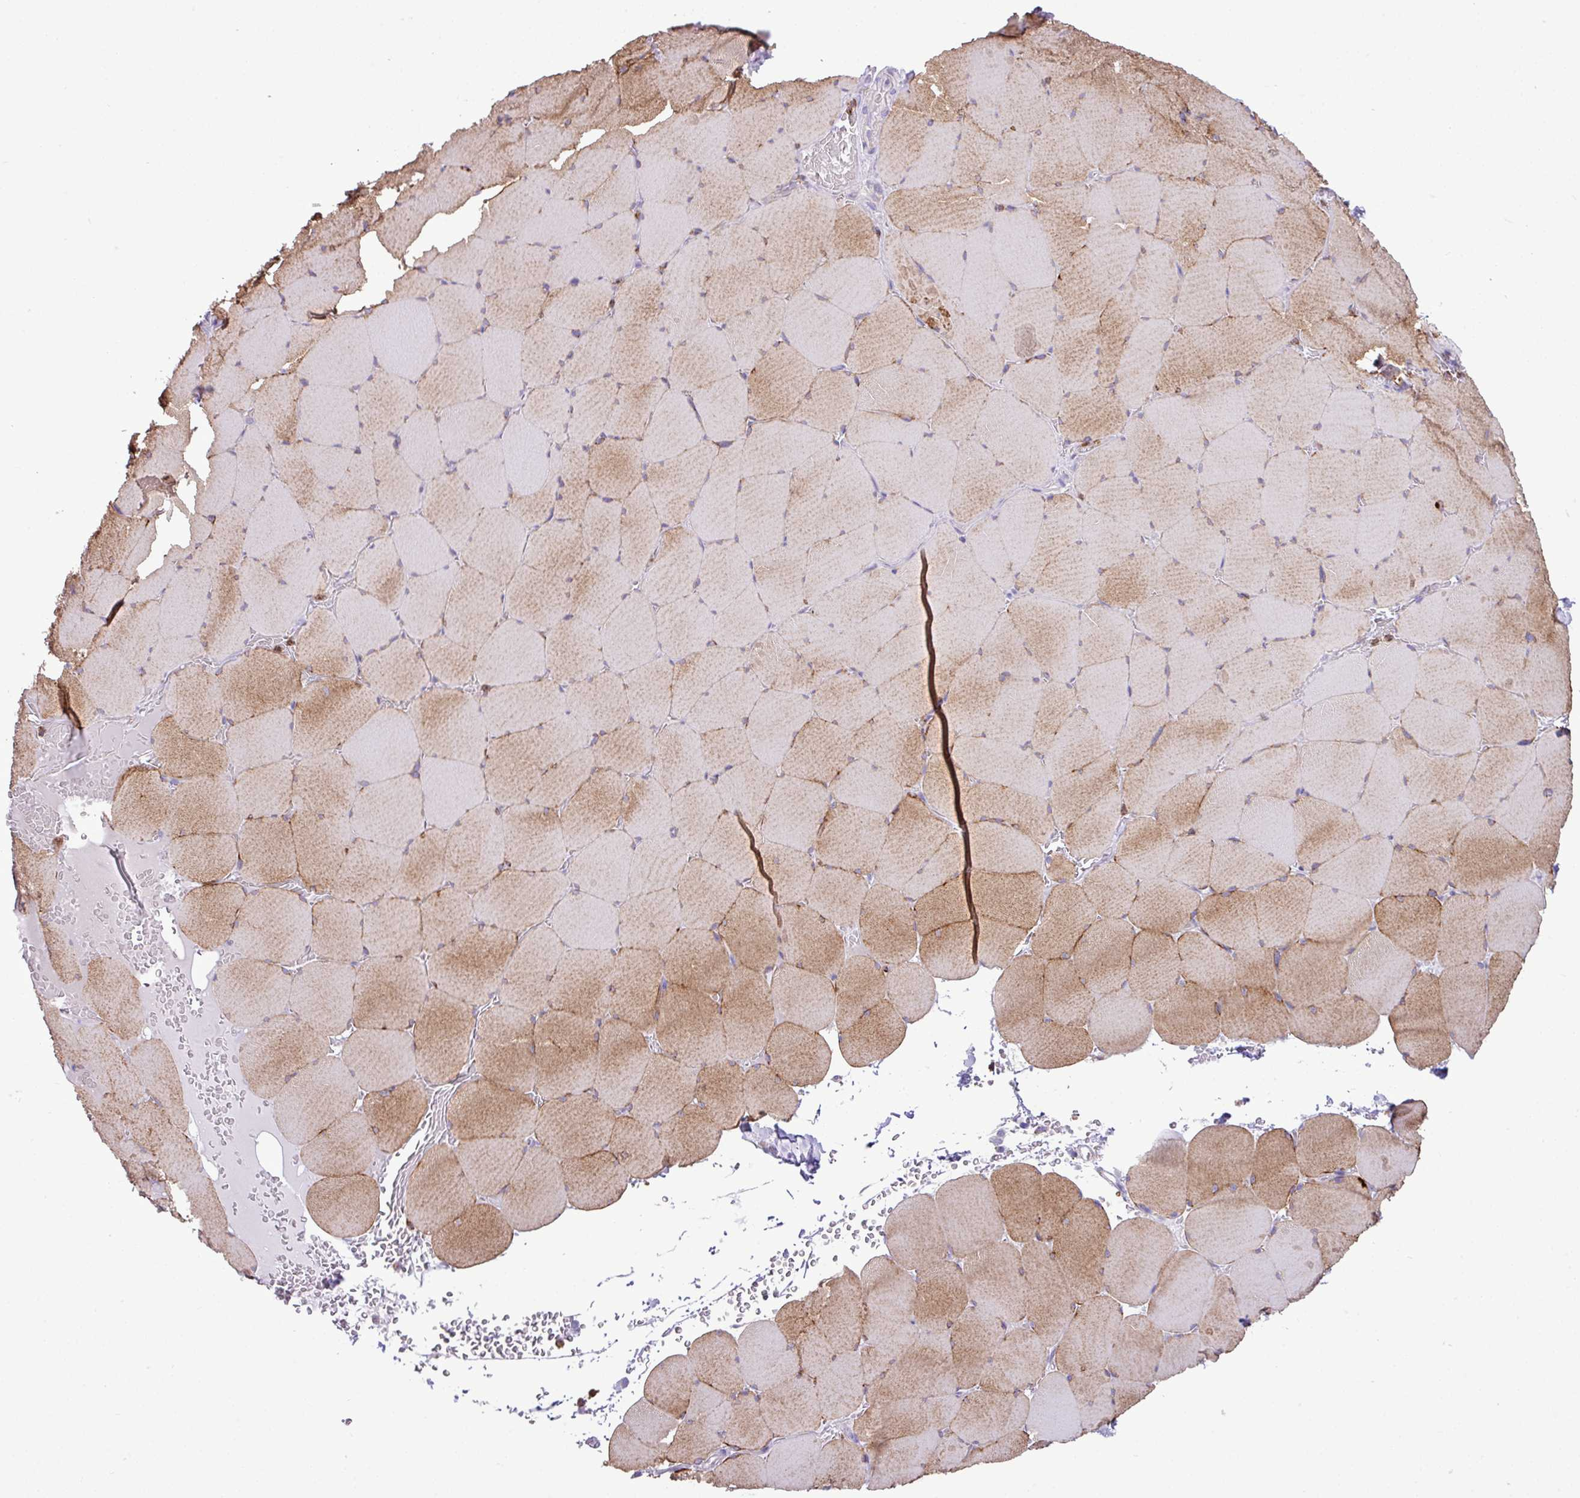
{"staining": {"intensity": "moderate", "quantity": "25%-75%", "location": "cytoplasmic/membranous"}, "tissue": "skeletal muscle", "cell_type": "Myocytes", "image_type": "normal", "snomed": [{"axis": "morphology", "description": "Normal tissue, NOS"}, {"axis": "topography", "description": "Skeletal muscle"}, {"axis": "topography", "description": "Head-Neck"}], "caption": "DAB (3,3'-diaminobenzidine) immunohistochemical staining of benign skeletal muscle demonstrates moderate cytoplasmic/membranous protein expression in approximately 25%-75% of myocytes. (Brightfield microscopy of DAB IHC at high magnification).", "gene": "ZSCAN5A", "patient": {"sex": "male", "age": 66}}